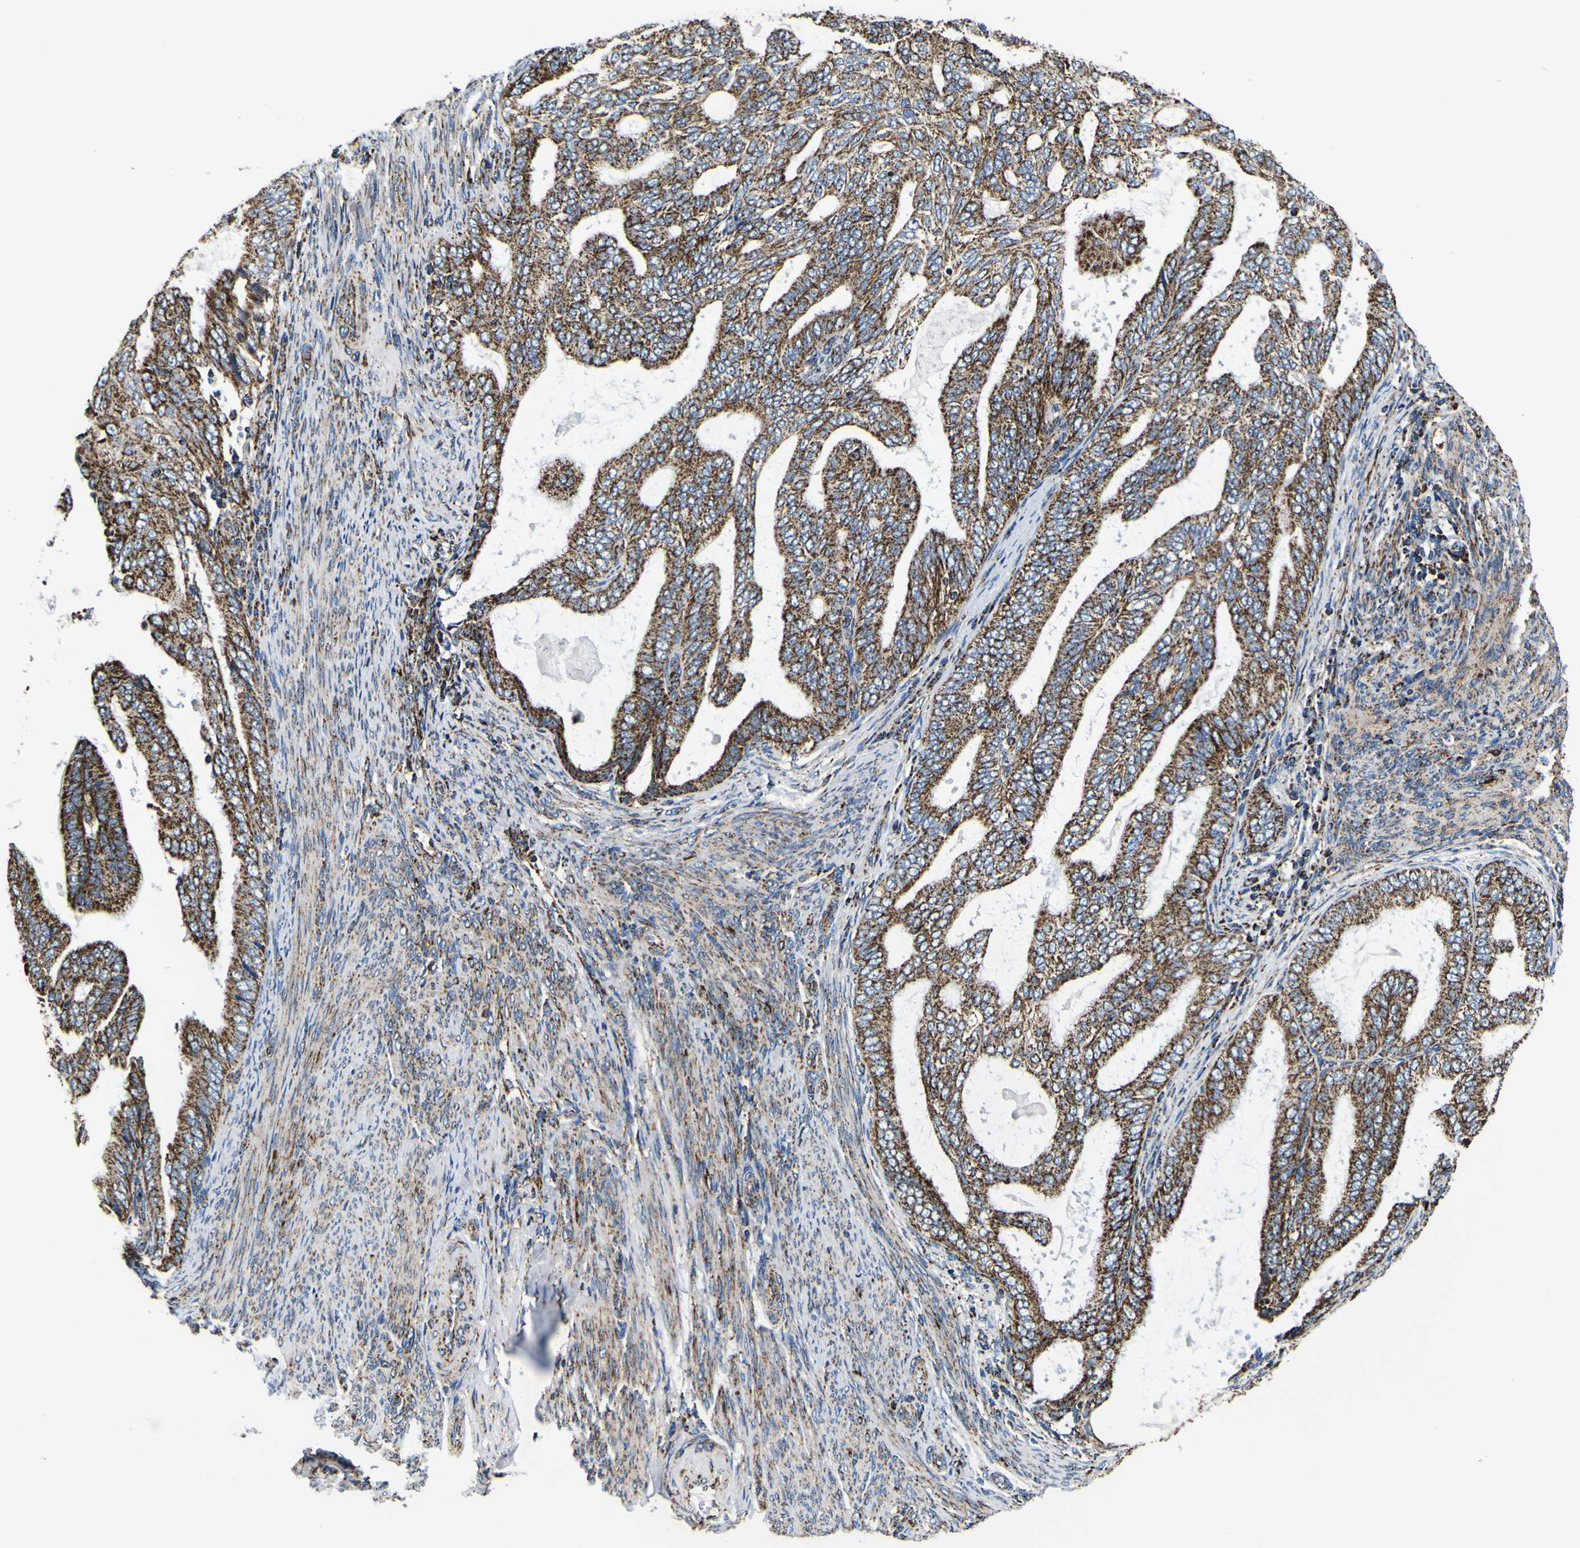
{"staining": {"intensity": "strong", "quantity": ">75%", "location": "cytoplasmic/membranous"}, "tissue": "endometrial cancer", "cell_type": "Tumor cells", "image_type": "cancer", "snomed": [{"axis": "morphology", "description": "Adenocarcinoma, NOS"}, {"axis": "topography", "description": "Endometrium"}], "caption": "A high amount of strong cytoplasmic/membranous expression is seen in approximately >75% of tumor cells in endometrial cancer (adenocarcinoma) tissue.", "gene": "PTRH2", "patient": {"sex": "female", "age": 58}}